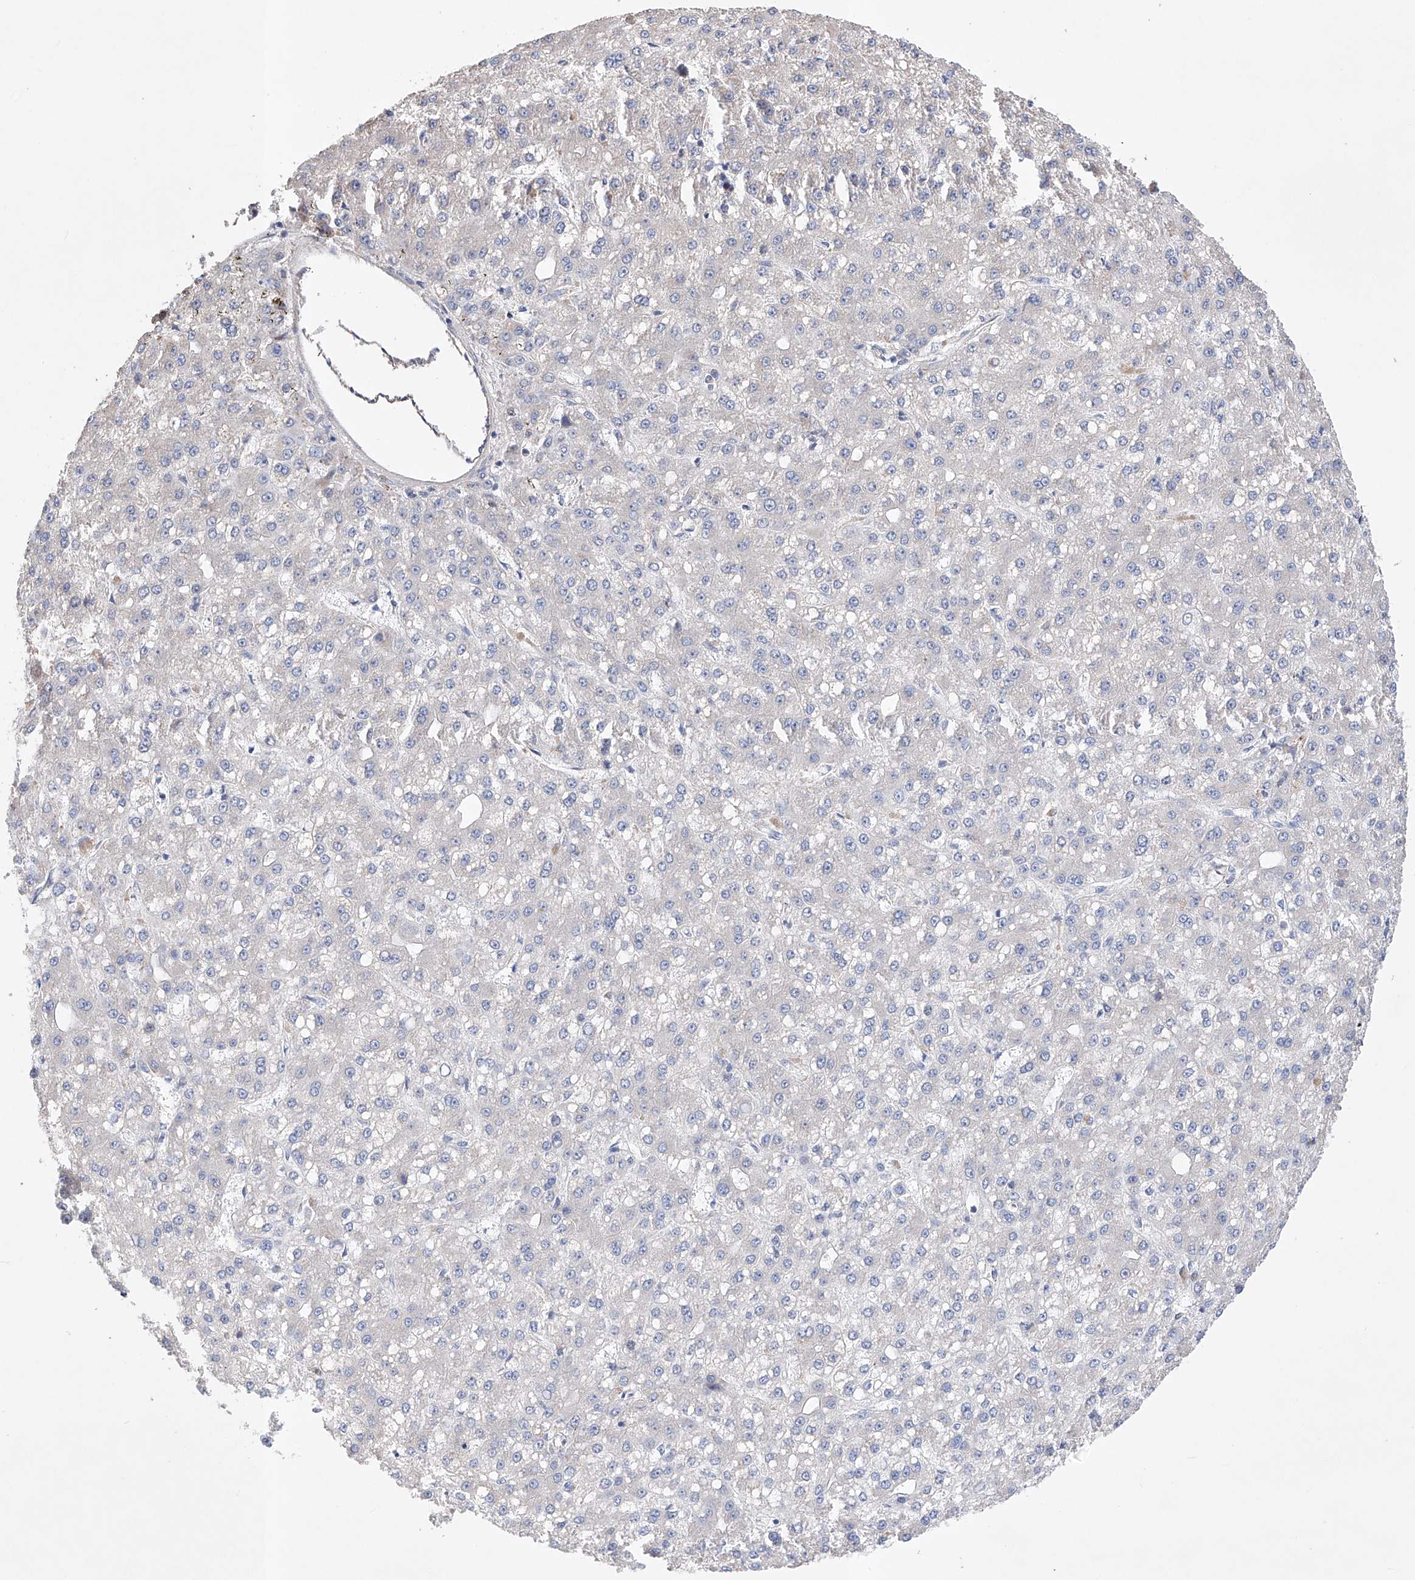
{"staining": {"intensity": "negative", "quantity": "none", "location": "none"}, "tissue": "liver cancer", "cell_type": "Tumor cells", "image_type": "cancer", "snomed": [{"axis": "morphology", "description": "Carcinoma, Hepatocellular, NOS"}, {"axis": "topography", "description": "Liver"}], "caption": "Tumor cells are negative for protein expression in human liver hepatocellular carcinoma.", "gene": "AFG1L", "patient": {"sex": "male", "age": 67}}